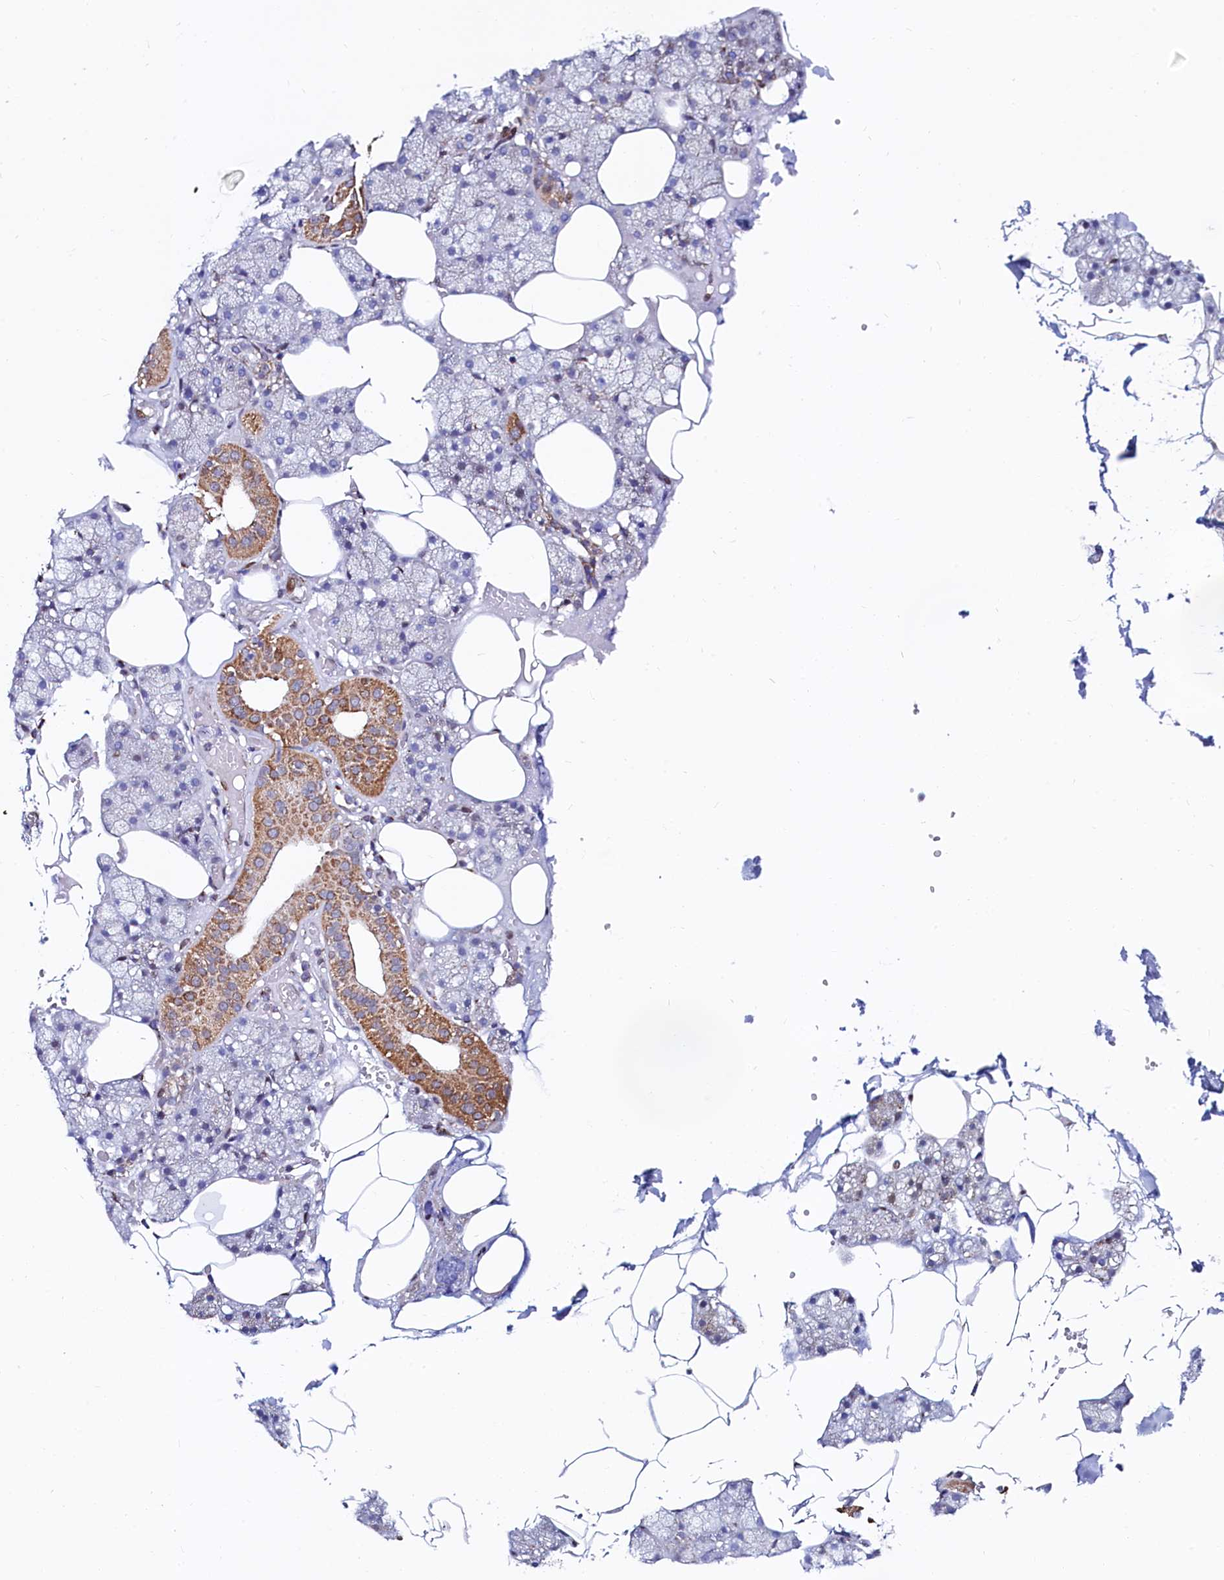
{"staining": {"intensity": "moderate", "quantity": "<25%", "location": "cytoplasmic/membranous"}, "tissue": "salivary gland", "cell_type": "Glandular cells", "image_type": "normal", "snomed": [{"axis": "morphology", "description": "Normal tissue, NOS"}, {"axis": "topography", "description": "Salivary gland"}], "caption": "Salivary gland stained with a brown dye demonstrates moderate cytoplasmic/membranous positive staining in about <25% of glandular cells.", "gene": "HDGFL3", "patient": {"sex": "male", "age": 62}}